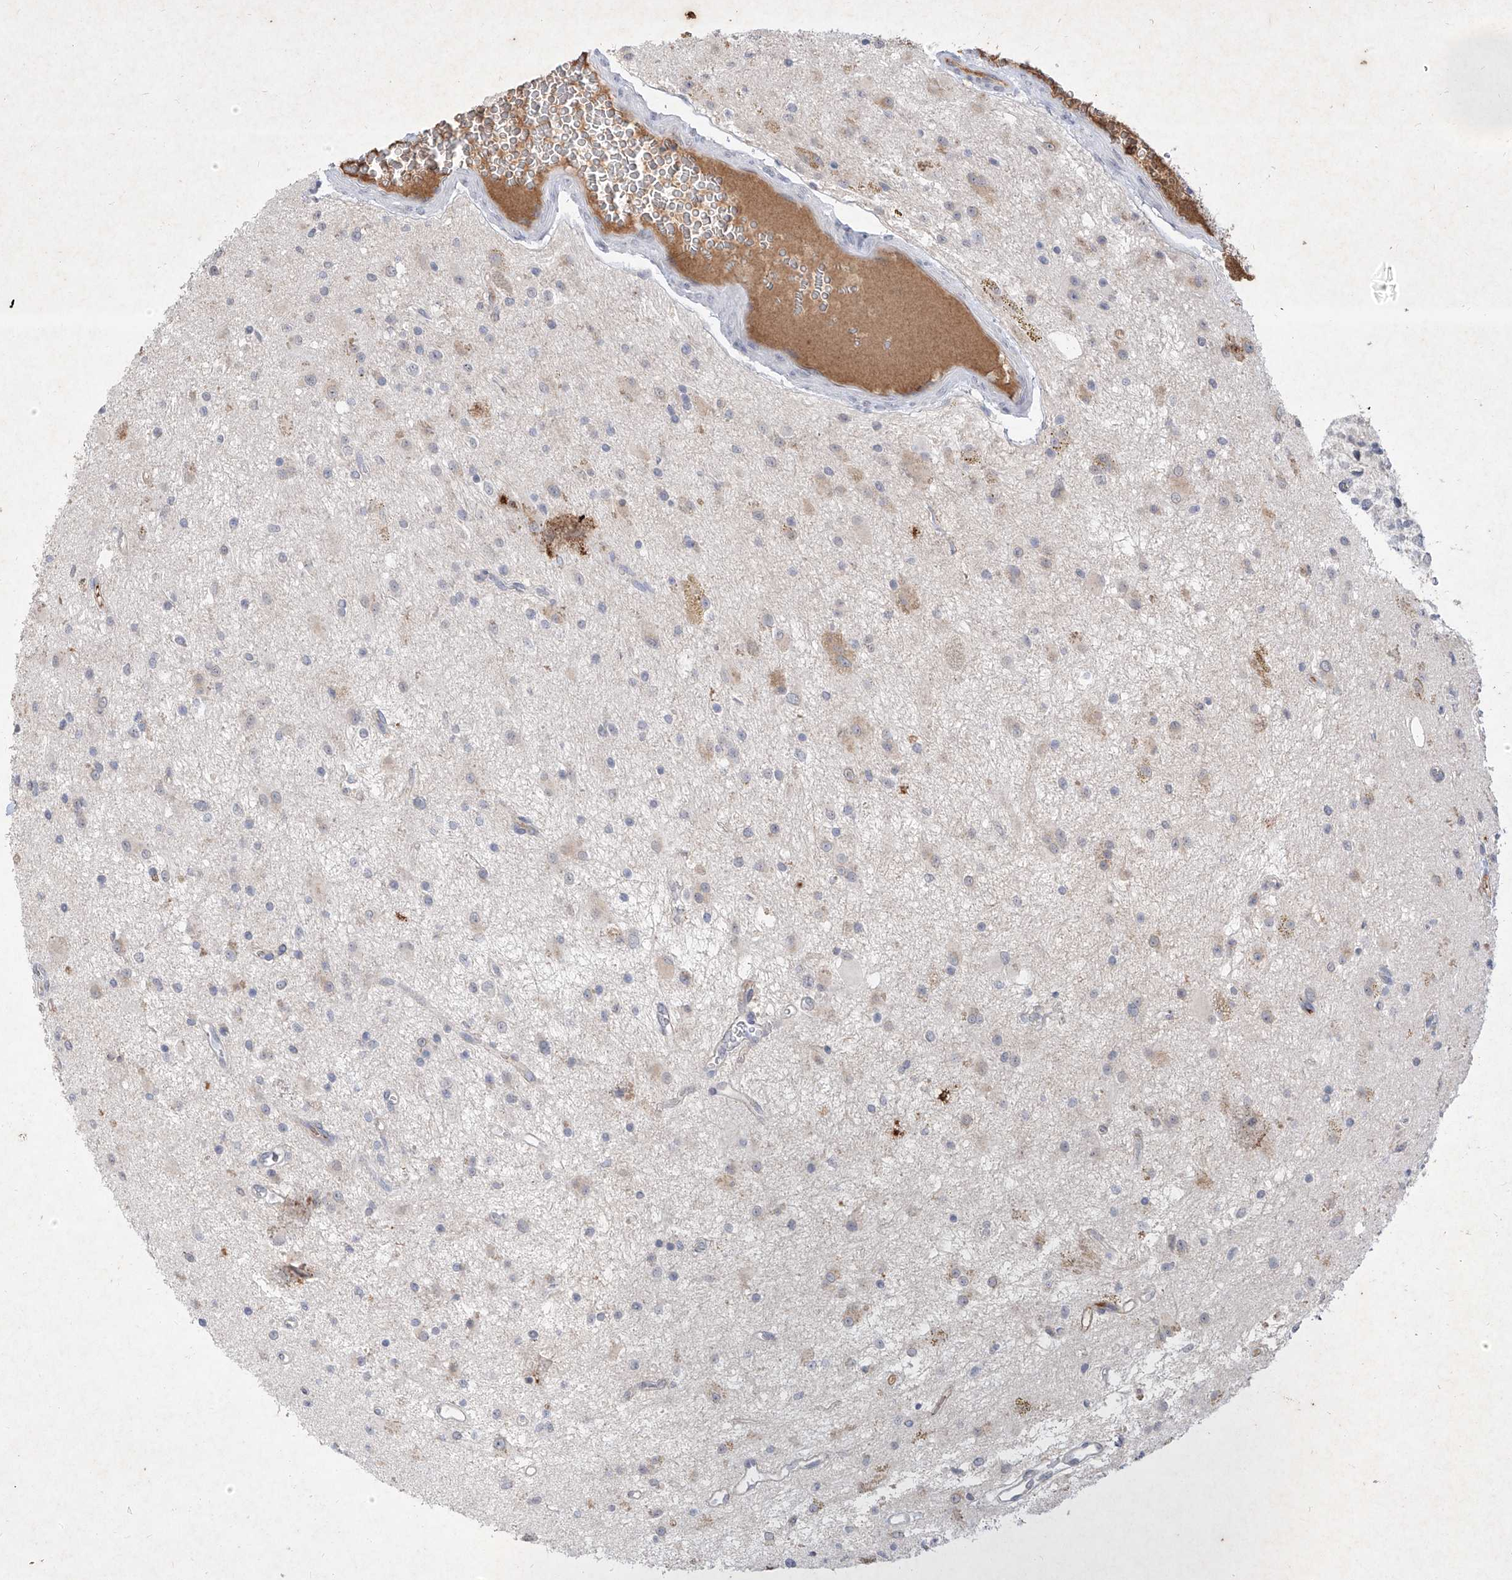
{"staining": {"intensity": "negative", "quantity": "none", "location": "none"}, "tissue": "glioma", "cell_type": "Tumor cells", "image_type": "cancer", "snomed": [{"axis": "morphology", "description": "Glioma, malignant, High grade"}, {"axis": "topography", "description": "Brain"}], "caption": "Glioma was stained to show a protein in brown. There is no significant positivity in tumor cells. (Stains: DAB (3,3'-diaminobenzidine) immunohistochemistry (IHC) with hematoxylin counter stain, Microscopy: brightfield microscopy at high magnification).", "gene": "C4A", "patient": {"sex": "male", "age": 34}}